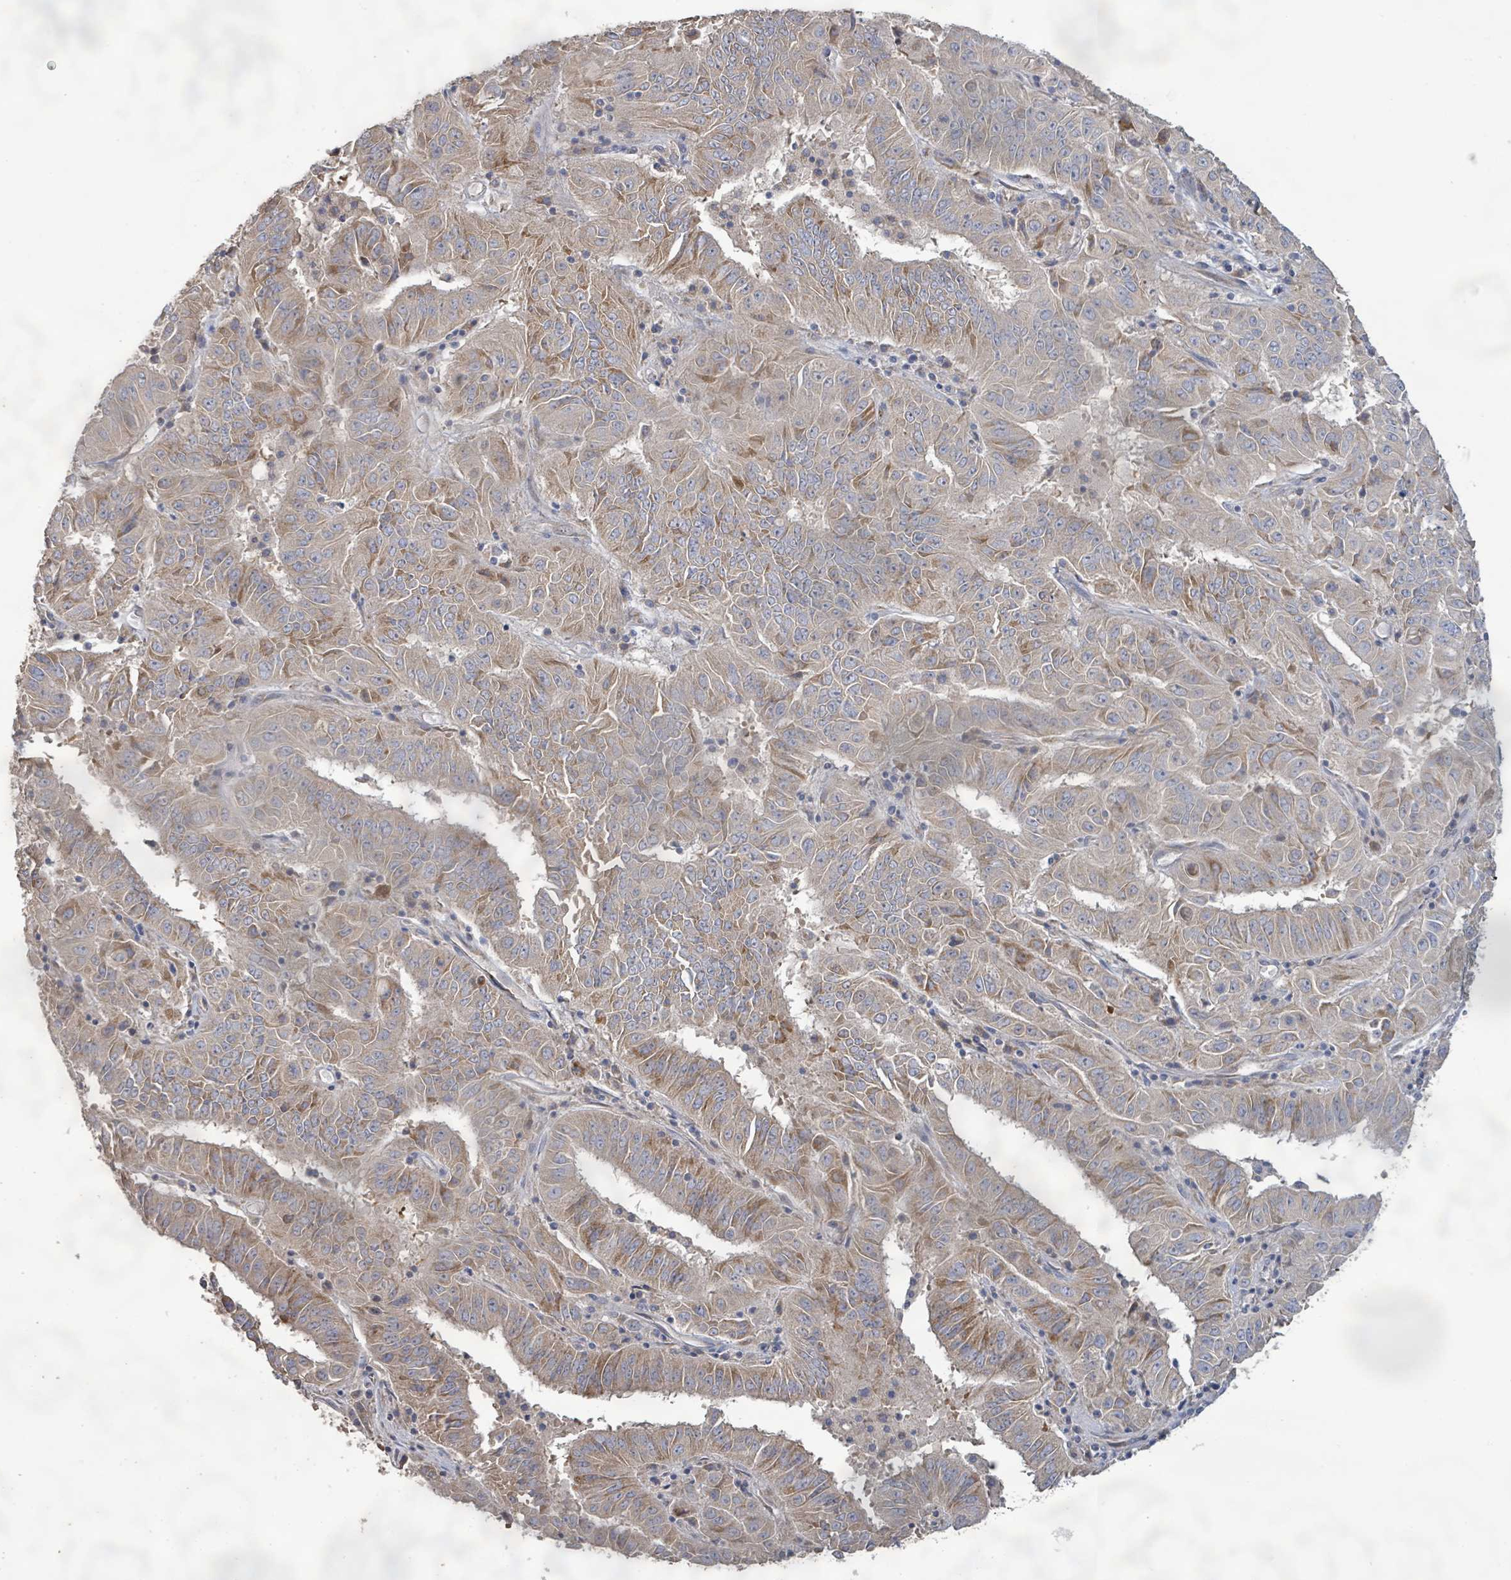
{"staining": {"intensity": "moderate", "quantity": "25%-75%", "location": "cytoplasmic/membranous"}, "tissue": "pancreatic cancer", "cell_type": "Tumor cells", "image_type": "cancer", "snomed": [{"axis": "morphology", "description": "Adenocarcinoma, NOS"}, {"axis": "topography", "description": "Pancreas"}], "caption": "DAB (3,3'-diaminobenzidine) immunohistochemical staining of human adenocarcinoma (pancreatic) shows moderate cytoplasmic/membranous protein positivity in approximately 25%-75% of tumor cells. The staining was performed using DAB (3,3'-diaminobenzidine), with brown indicating positive protein expression. Nuclei are stained blue with hematoxylin.", "gene": "KCNS2", "patient": {"sex": "male", "age": 63}}